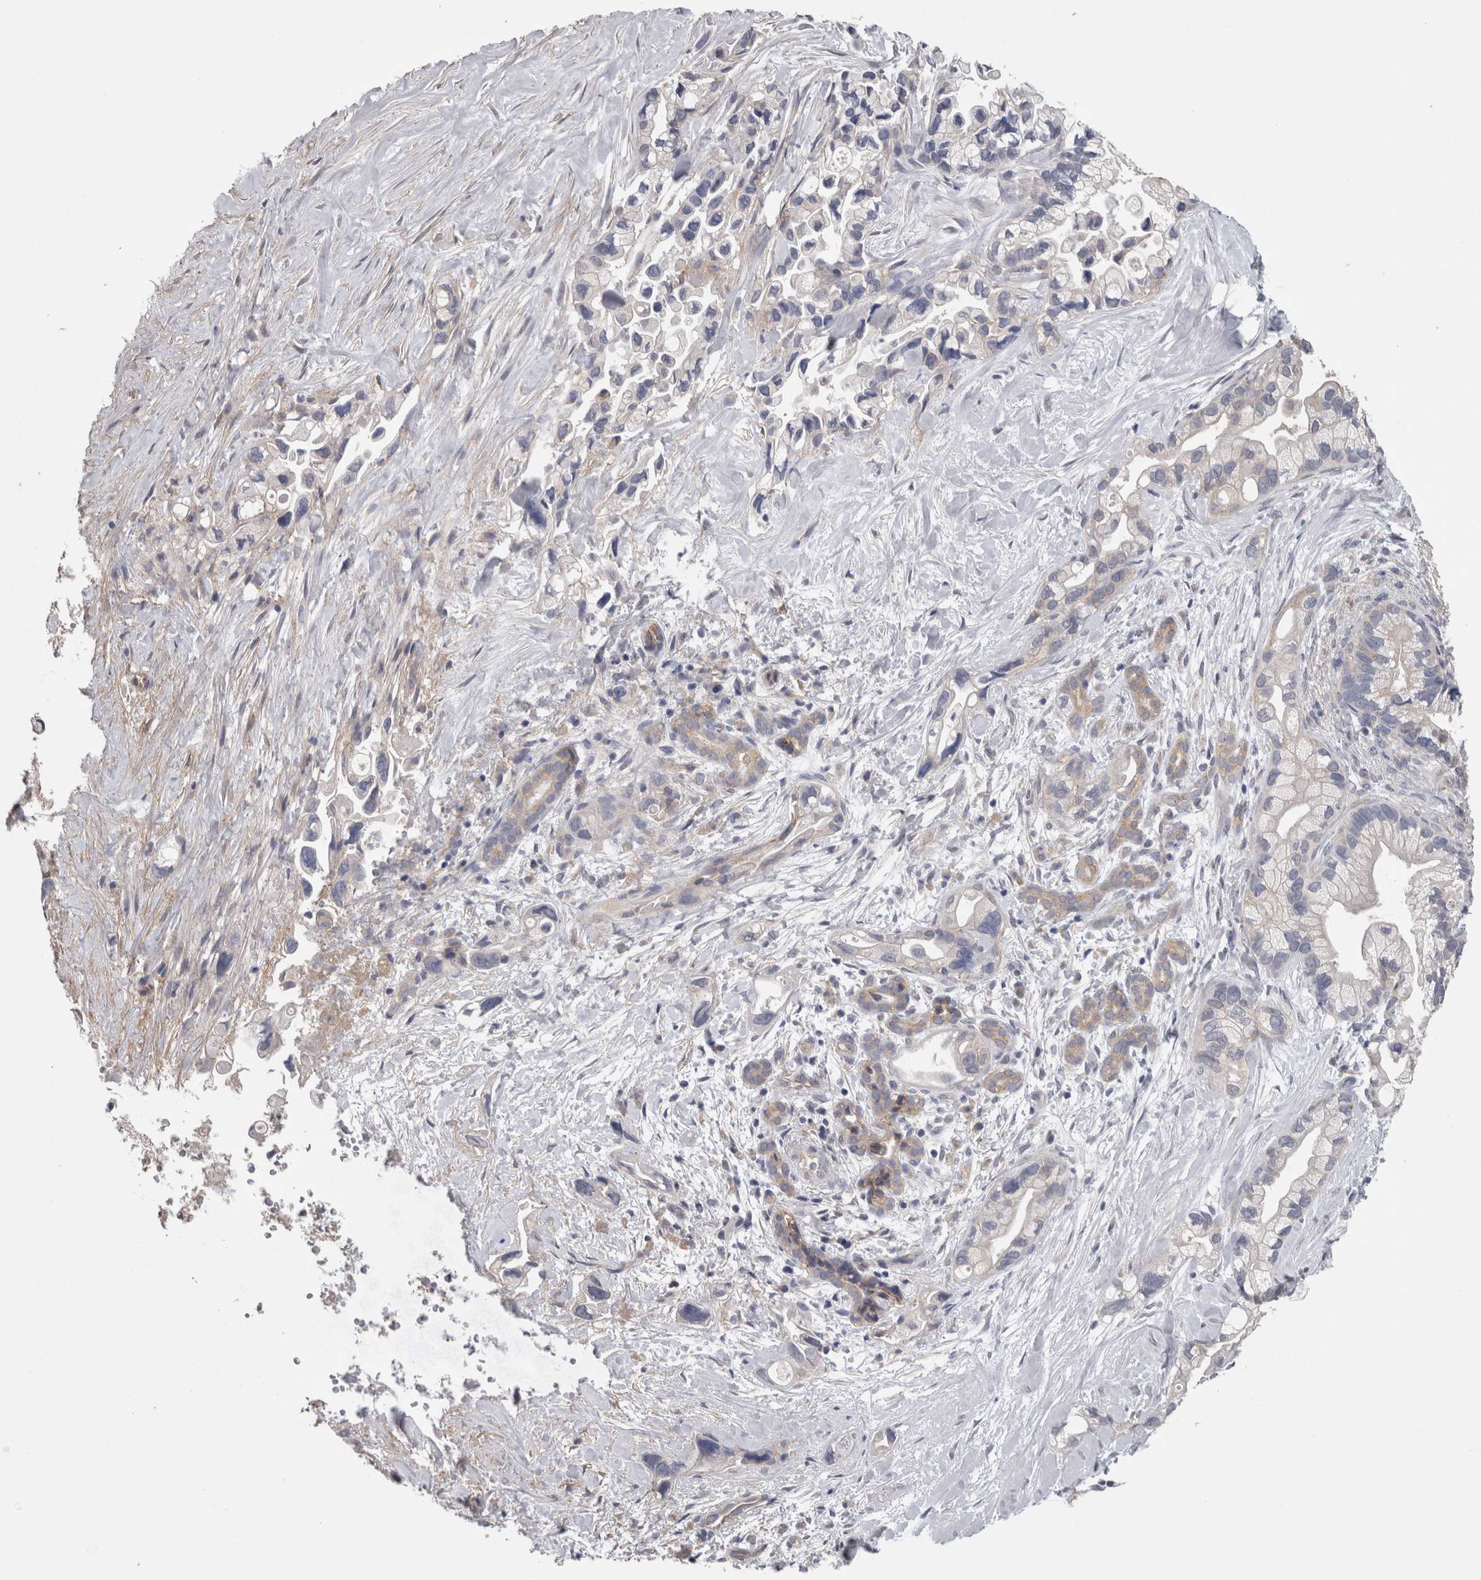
{"staining": {"intensity": "negative", "quantity": "none", "location": "none"}, "tissue": "pancreatic cancer", "cell_type": "Tumor cells", "image_type": "cancer", "snomed": [{"axis": "morphology", "description": "Adenocarcinoma, NOS"}, {"axis": "topography", "description": "Pancreas"}], "caption": "Tumor cells show no significant protein positivity in pancreatic cancer. (DAB immunohistochemistry with hematoxylin counter stain).", "gene": "NECTIN2", "patient": {"sex": "female", "age": 77}}